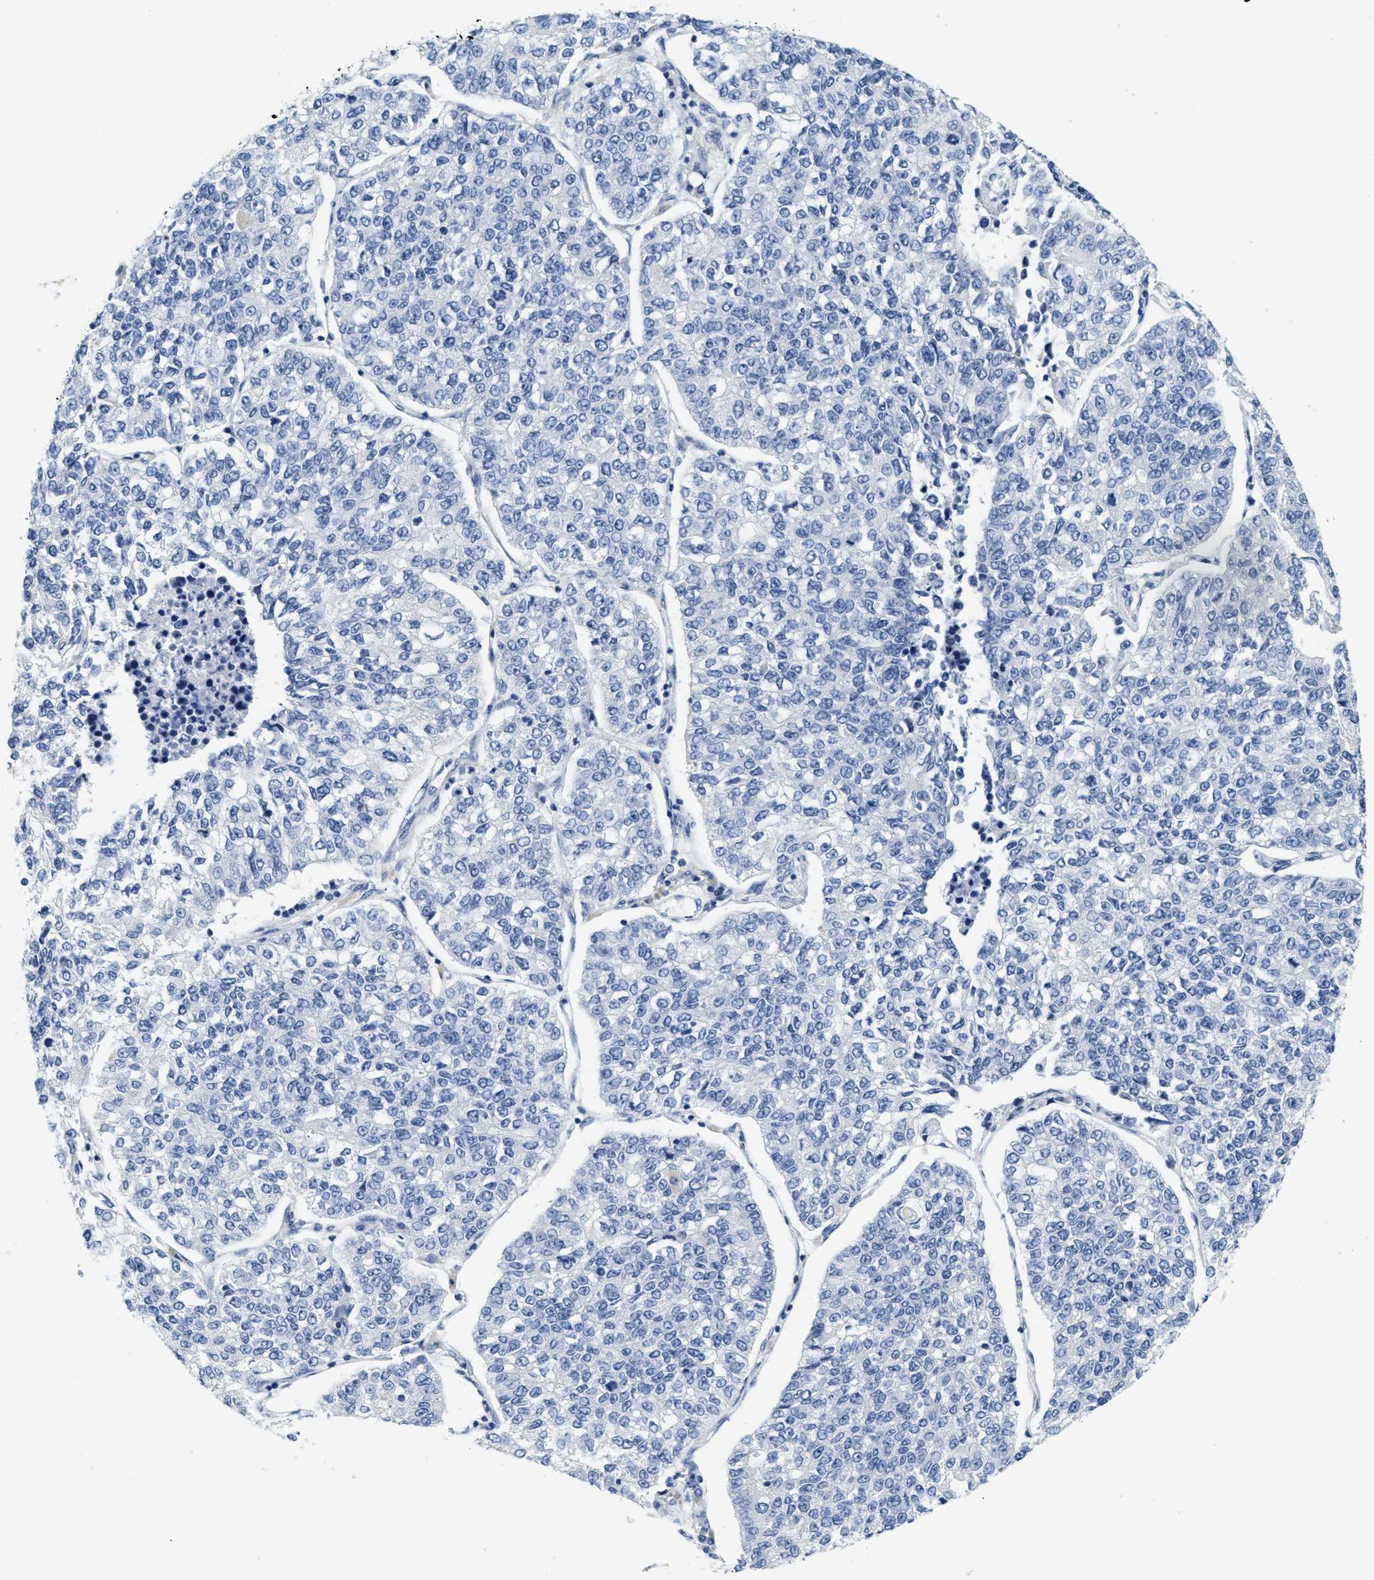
{"staining": {"intensity": "negative", "quantity": "none", "location": "none"}, "tissue": "lung cancer", "cell_type": "Tumor cells", "image_type": "cancer", "snomed": [{"axis": "morphology", "description": "Adenocarcinoma, NOS"}, {"axis": "topography", "description": "Lung"}], "caption": "Adenocarcinoma (lung) was stained to show a protein in brown. There is no significant positivity in tumor cells.", "gene": "ABCB11", "patient": {"sex": "male", "age": 49}}